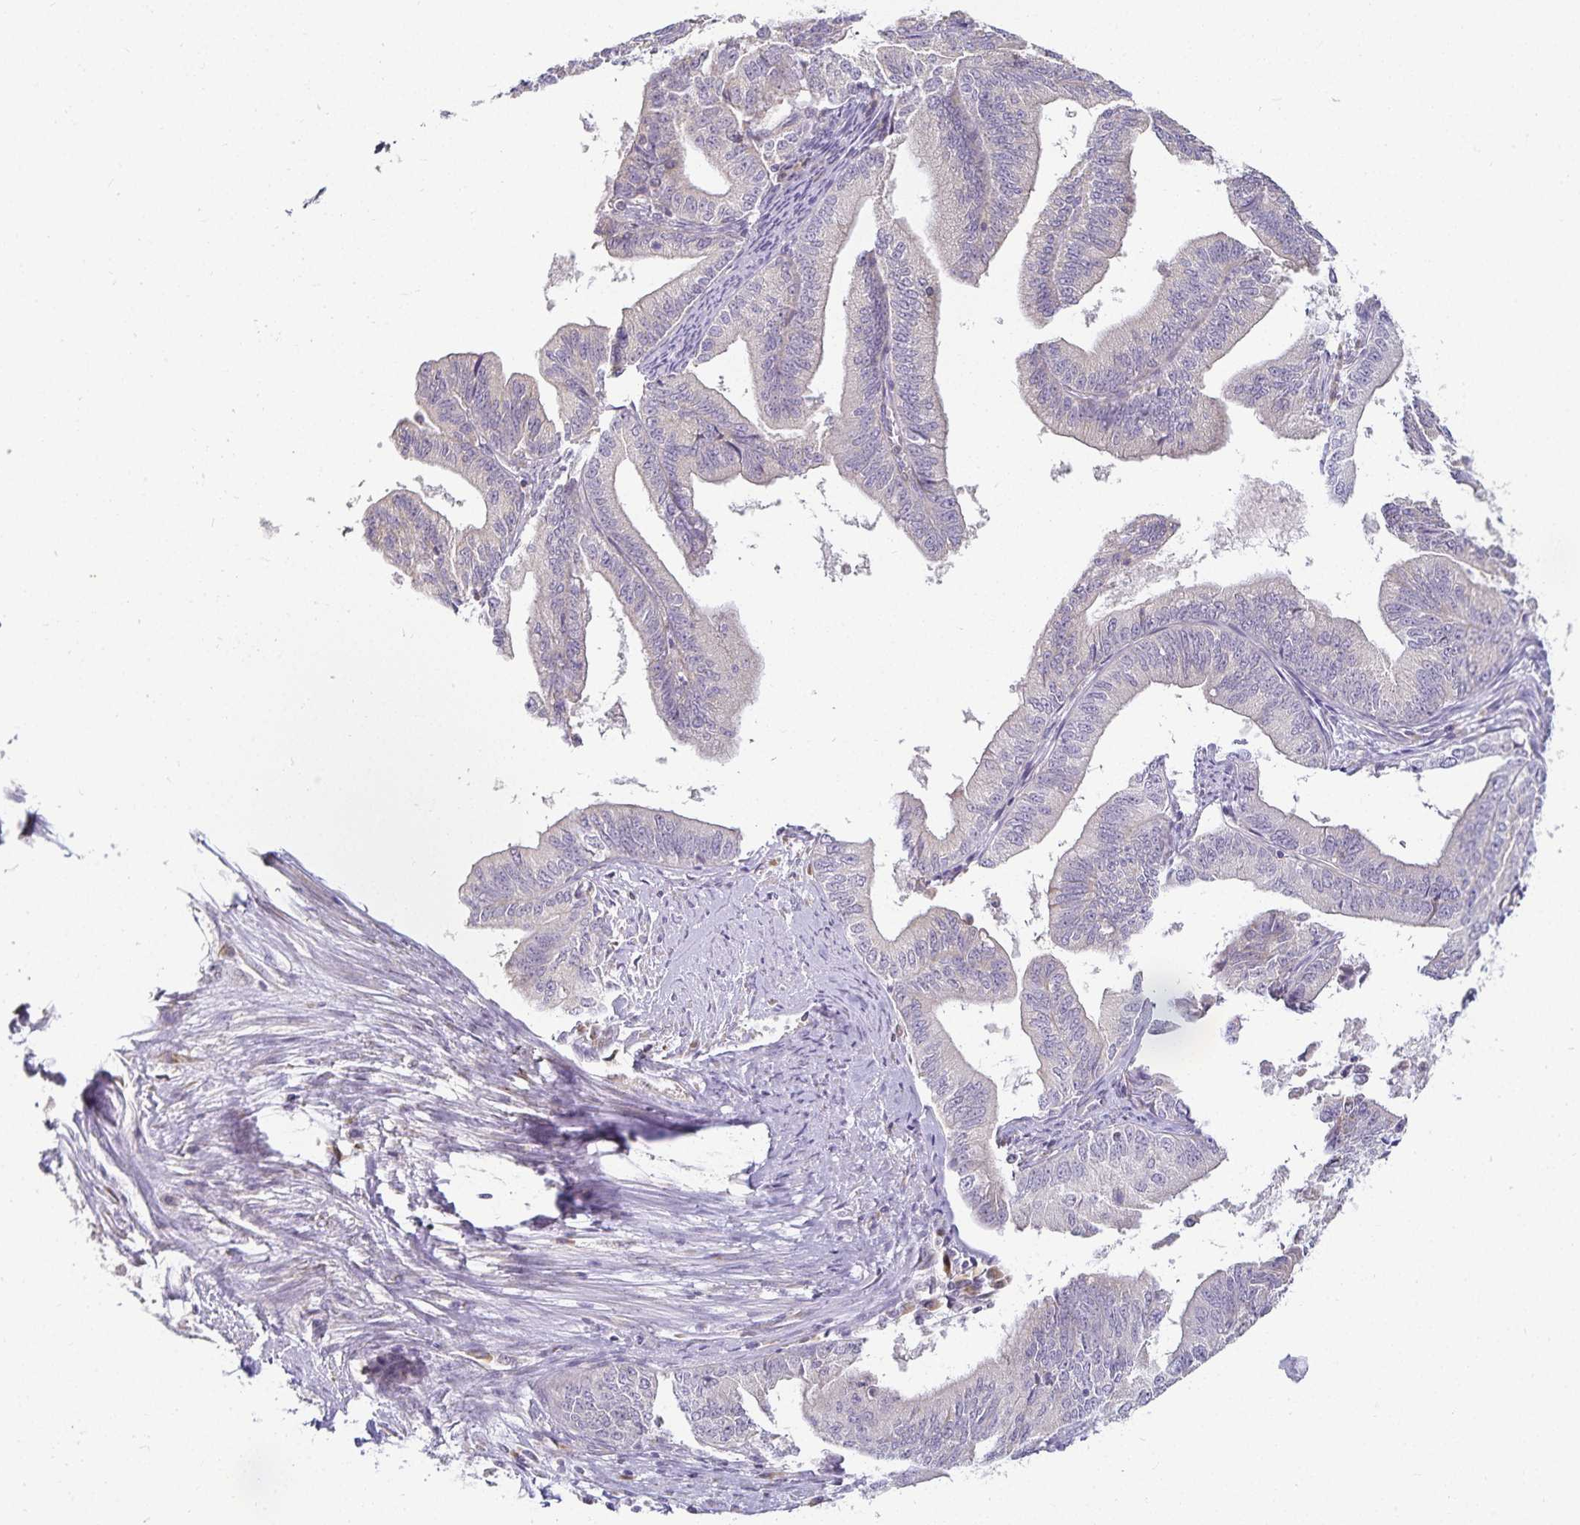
{"staining": {"intensity": "negative", "quantity": "none", "location": "none"}, "tissue": "endometrial cancer", "cell_type": "Tumor cells", "image_type": "cancer", "snomed": [{"axis": "morphology", "description": "Adenocarcinoma, NOS"}, {"axis": "topography", "description": "Endometrium"}], "caption": "This photomicrograph is of endometrial adenocarcinoma stained with immunohistochemistry to label a protein in brown with the nuclei are counter-stained blue. There is no expression in tumor cells. The staining was performed using DAB to visualize the protein expression in brown, while the nuclei were stained in blue with hematoxylin (Magnification: 20x).", "gene": "GP2", "patient": {"sex": "female", "age": 65}}